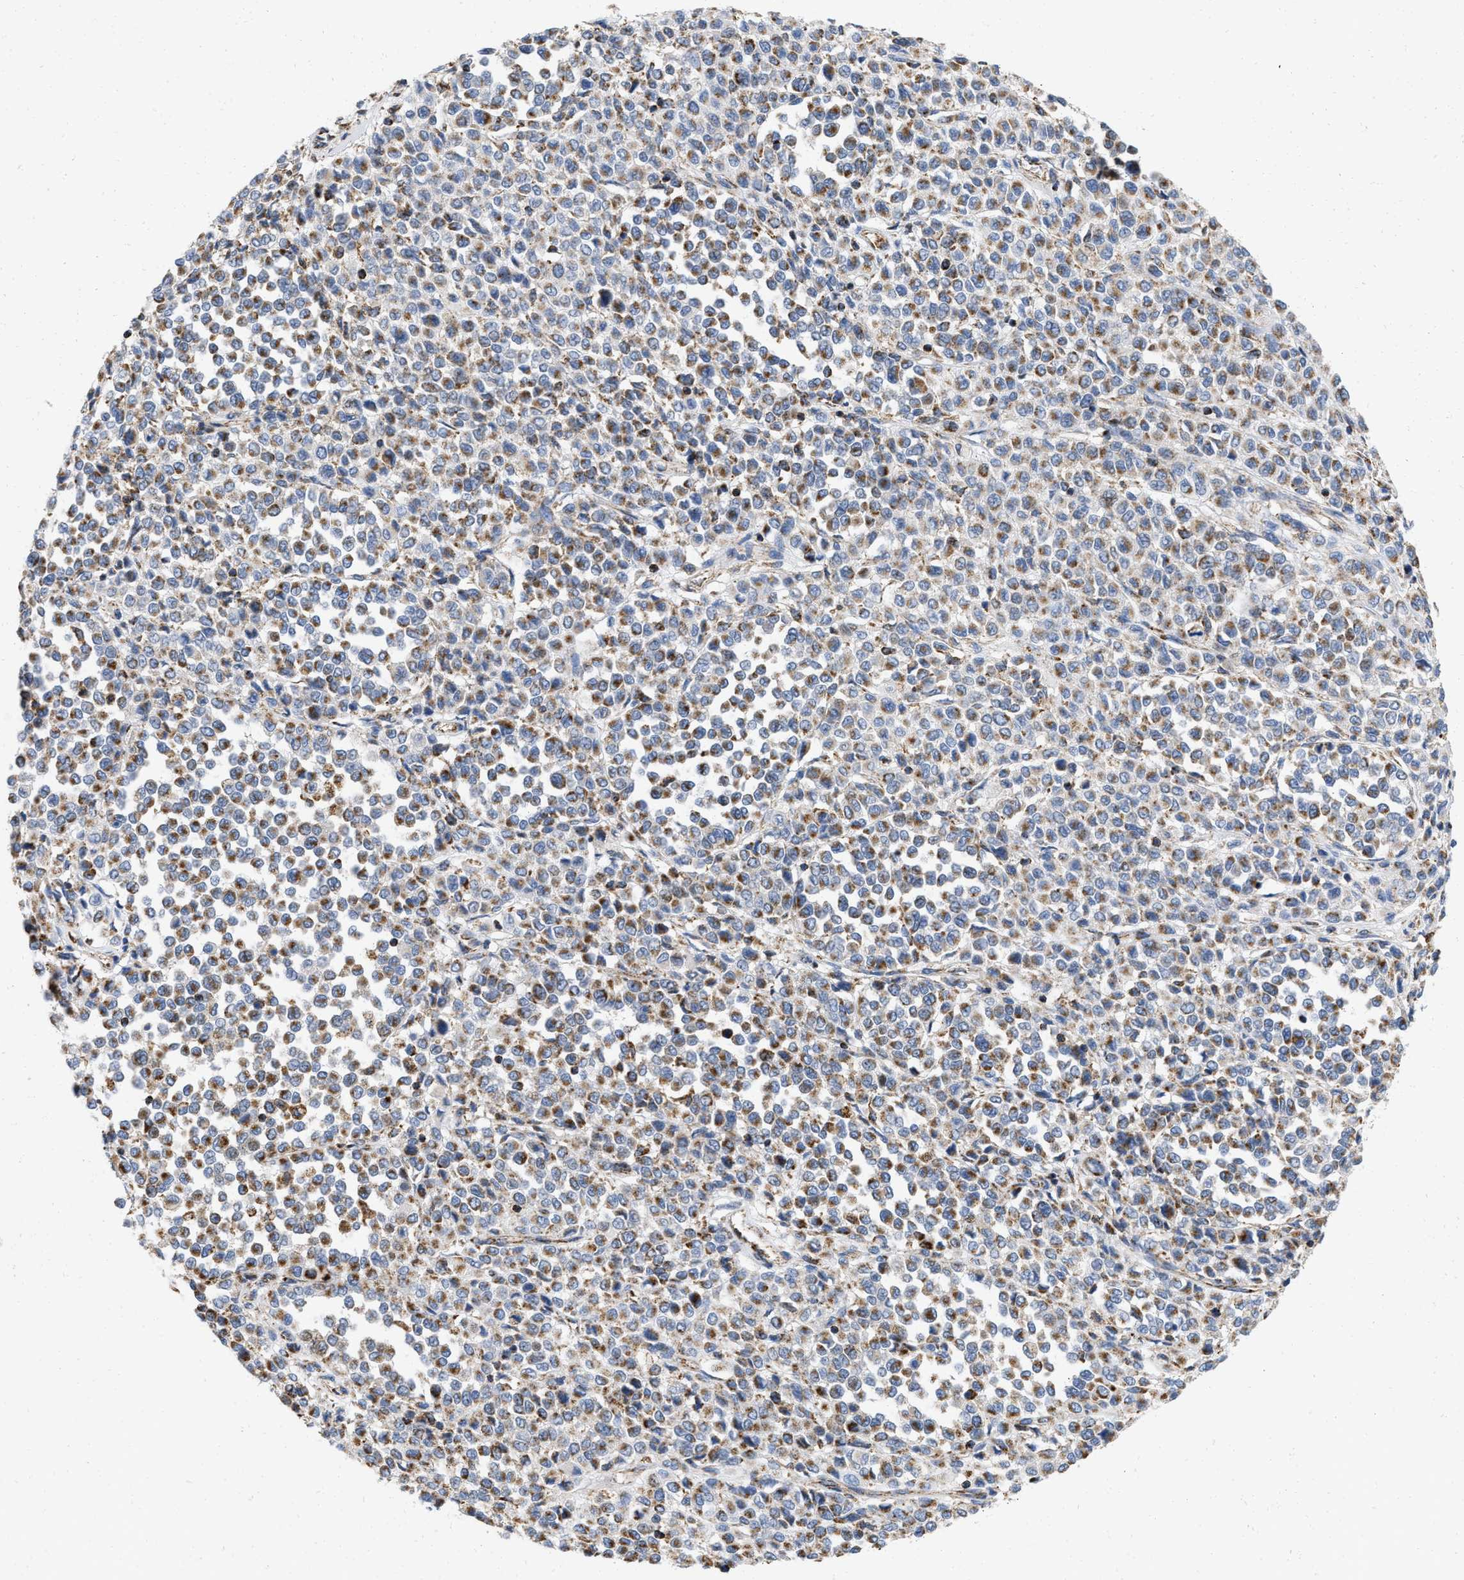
{"staining": {"intensity": "moderate", "quantity": ">75%", "location": "cytoplasmic/membranous"}, "tissue": "melanoma", "cell_type": "Tumor cells", "image_type": "cancer", "snomed": [{"axis": "morphology", "description": "Malignant melanoma, Metastatic site"}, {"axis": "topography", "description": "Pancreas"}], "caption": "Brown immunohistochemical staining in melanoma demonstrates moderate cytoplasmic/membranous staining in approximately >75% of tumor cells.", "gene": "GRB10", "patient": {"sex": "female", "age": 30}}